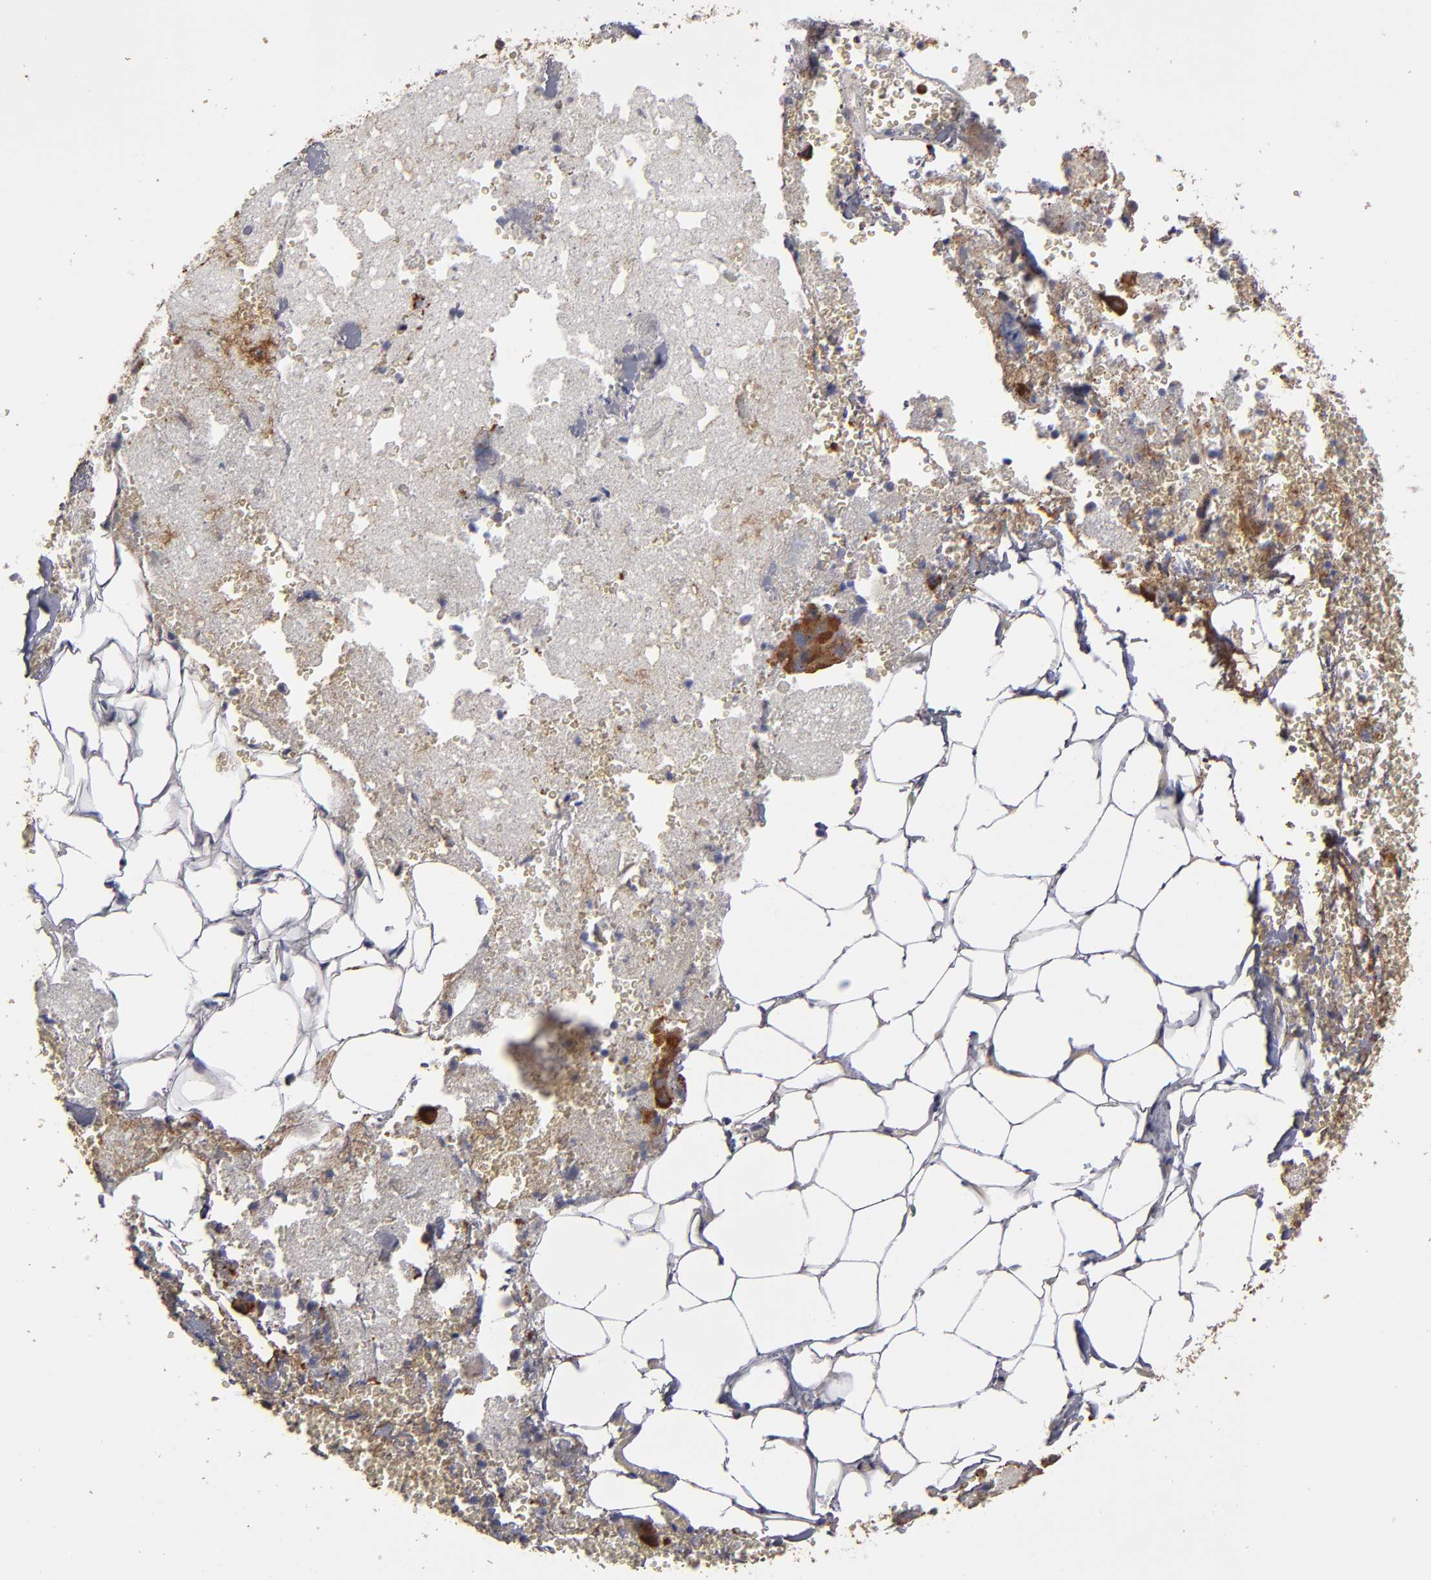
{"staining": {"intensity": "moderate", "quantity": "25%-75%", "location": "cytoplasmic/membranous"}, "tissue": "adrenal gland", "cell_type": "Glandular cells", "image_type": "normal", "snomed": [{"axis": "morphology", "description": "Normal tissue, NOS"}, {"axis": "topography", "description": "Adrenal gland"}], "caption": "Immunohistochemistry (IHC) image of unremarkable adrenal gland: human adrenal gland stained using immunohistochemistry reveals medium levels of moderate protein expression localized specifically in the cytoplasmic/membranous of glandular cells, appearing as a cytoplasmic/membranous brown color.", "gene": "NDRG2", "patient": {"sex": "female", "age": 71}}